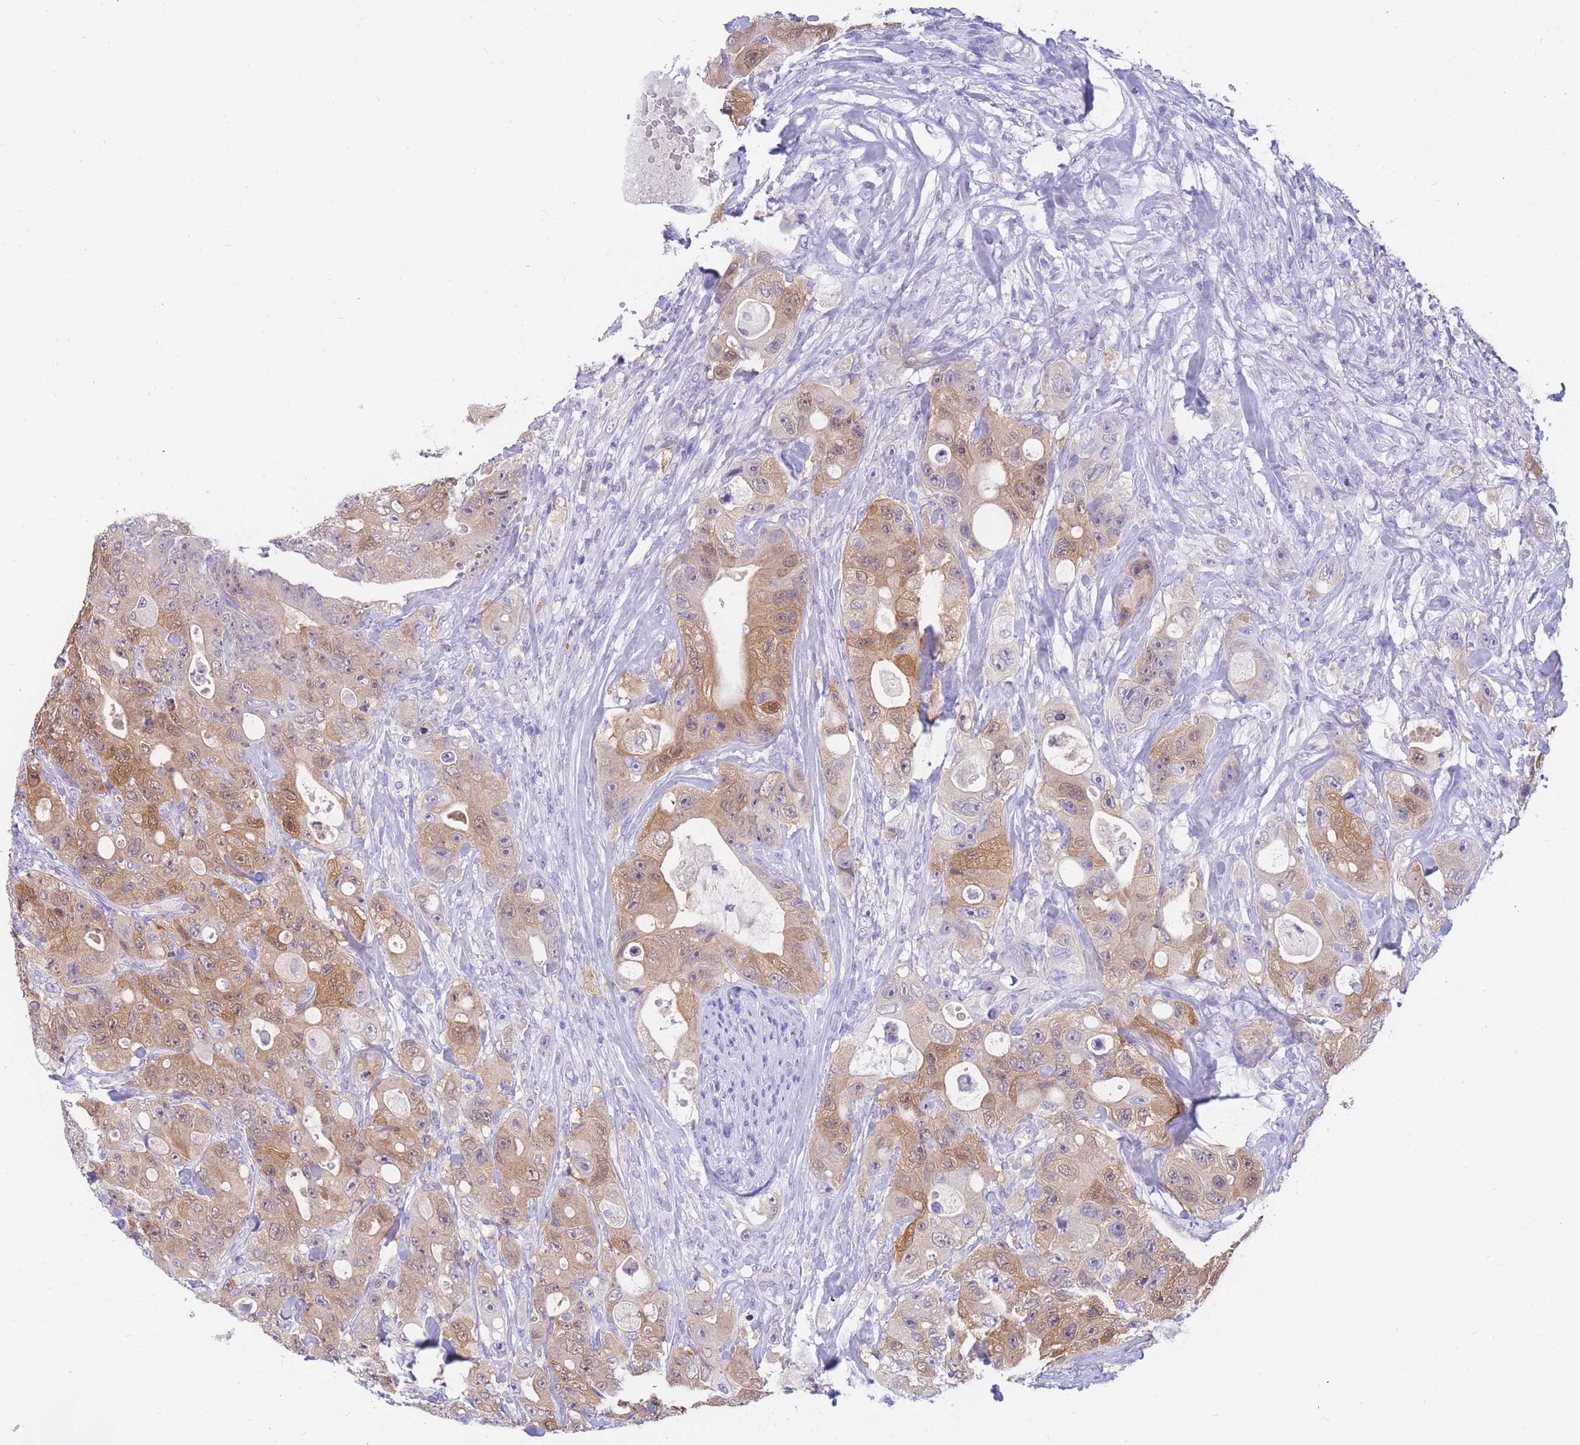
{"staining": {"intensity": "moderate", "quantity": ">75%", "location": "cytoplasmic/membranous"}, "tissue": "colorectal cancer", "cell_type": "Tumor cells", "image_type": "cancer", "snomed": [{"axis": "morphology", "description": "Adenocarcinoma, NOS"}, {"axis": "topography", "description": "Colon"}], "caption": "Human colorectal cancer (adenocarcinoma) stained with a protein marker exhibits moderate staining in tumor cells.", "gene": "SULT1A1", "patient": {"sex": "female", "age": 46}}